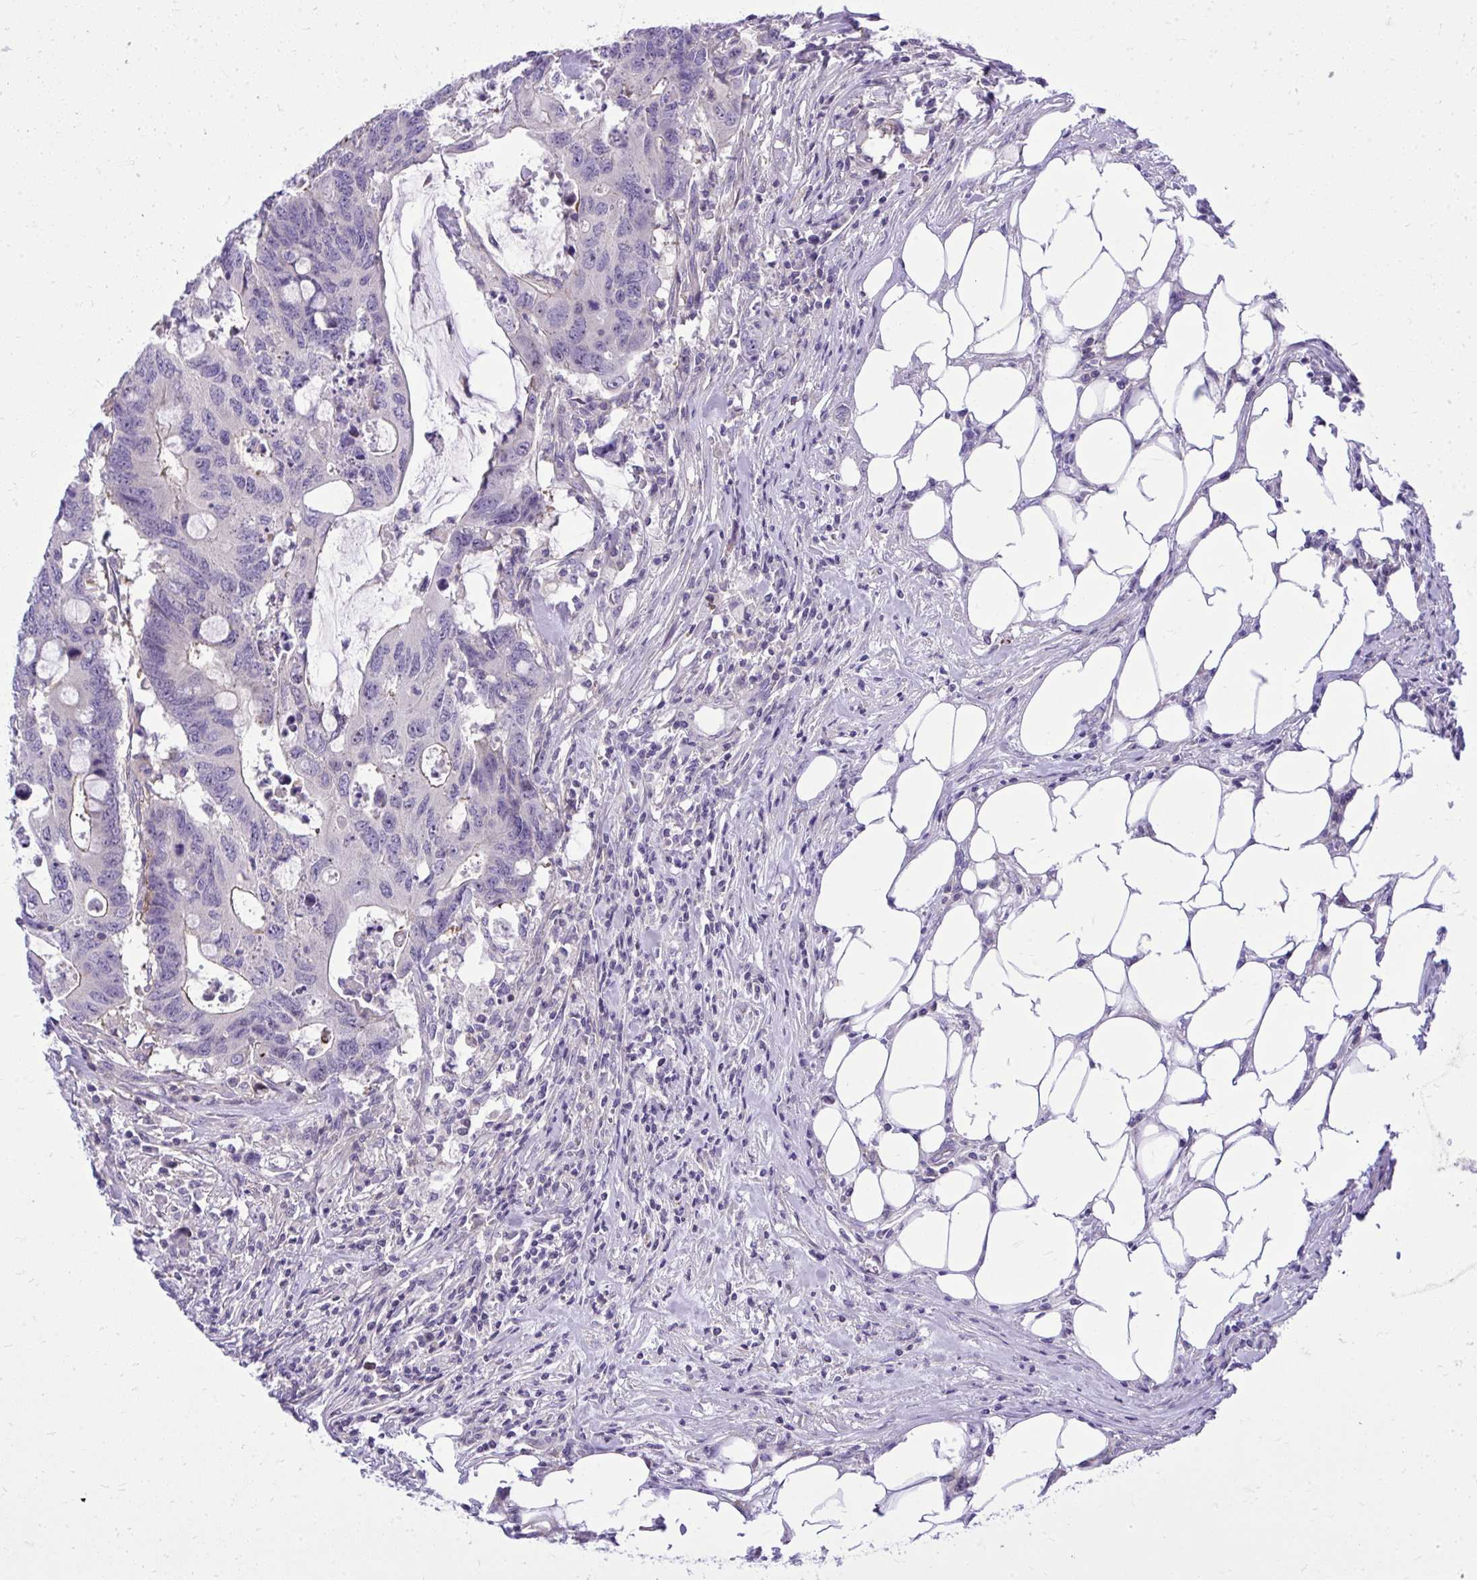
{"staining": {"intensity": "negative", "quantity": "none", "location": "none"}, "tissue": "colorectal cancer", "cell_type": "Tumor cells", "image_type": "cancer", "snomed": [{"axis": "morphology", "description": "Adenocarcinoma, NOS"}, {"axis": "topography", "description": "Colon"}], "caption": "The immunohistochemistry micrograph has no significant staining in tumor cells of adenocarcinoma (colorectal) tissue.", "gene": "GRK4", "patient": {"sex": "male", "age": 71}}